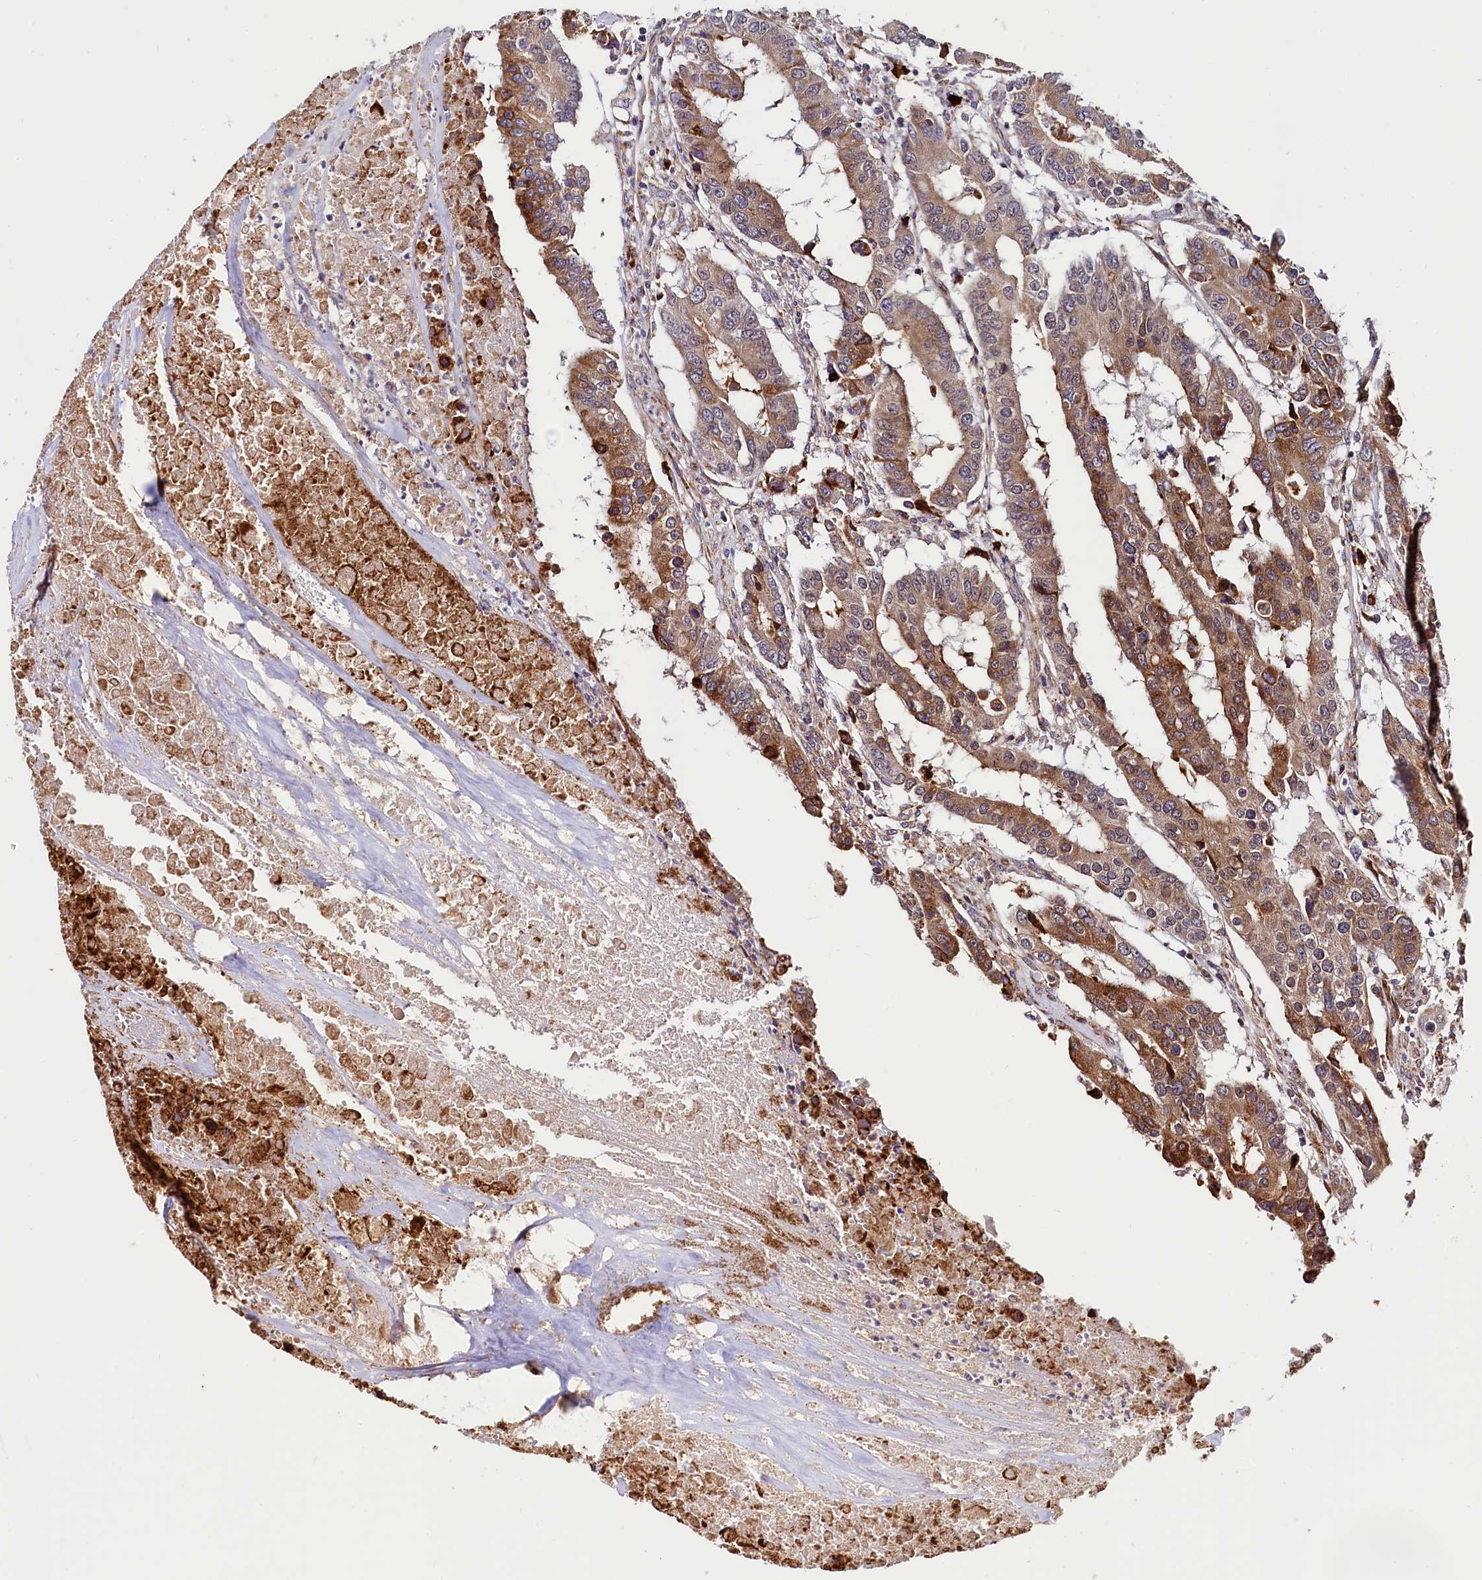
{"staining": {"intensity": "moderate", "quantity": ">75%", "location": "cytoplasmic/membranous"}, "tissue": "colorectal cancer", "cell_type": "Tumor cells", "image_type": "cancer", "snomed": [{"axis": "morphology", "description": "Adenocarcinoma, NOS"}, {"axis": "topography", "description": "Colon"}], "caption": "A brown stain labels moderate cytoplasmic/membranous expression of a protein in colorectal cancer tumor cells.", "gene": "C5orf15", "patient": {"sex": "male", "age": 77}}